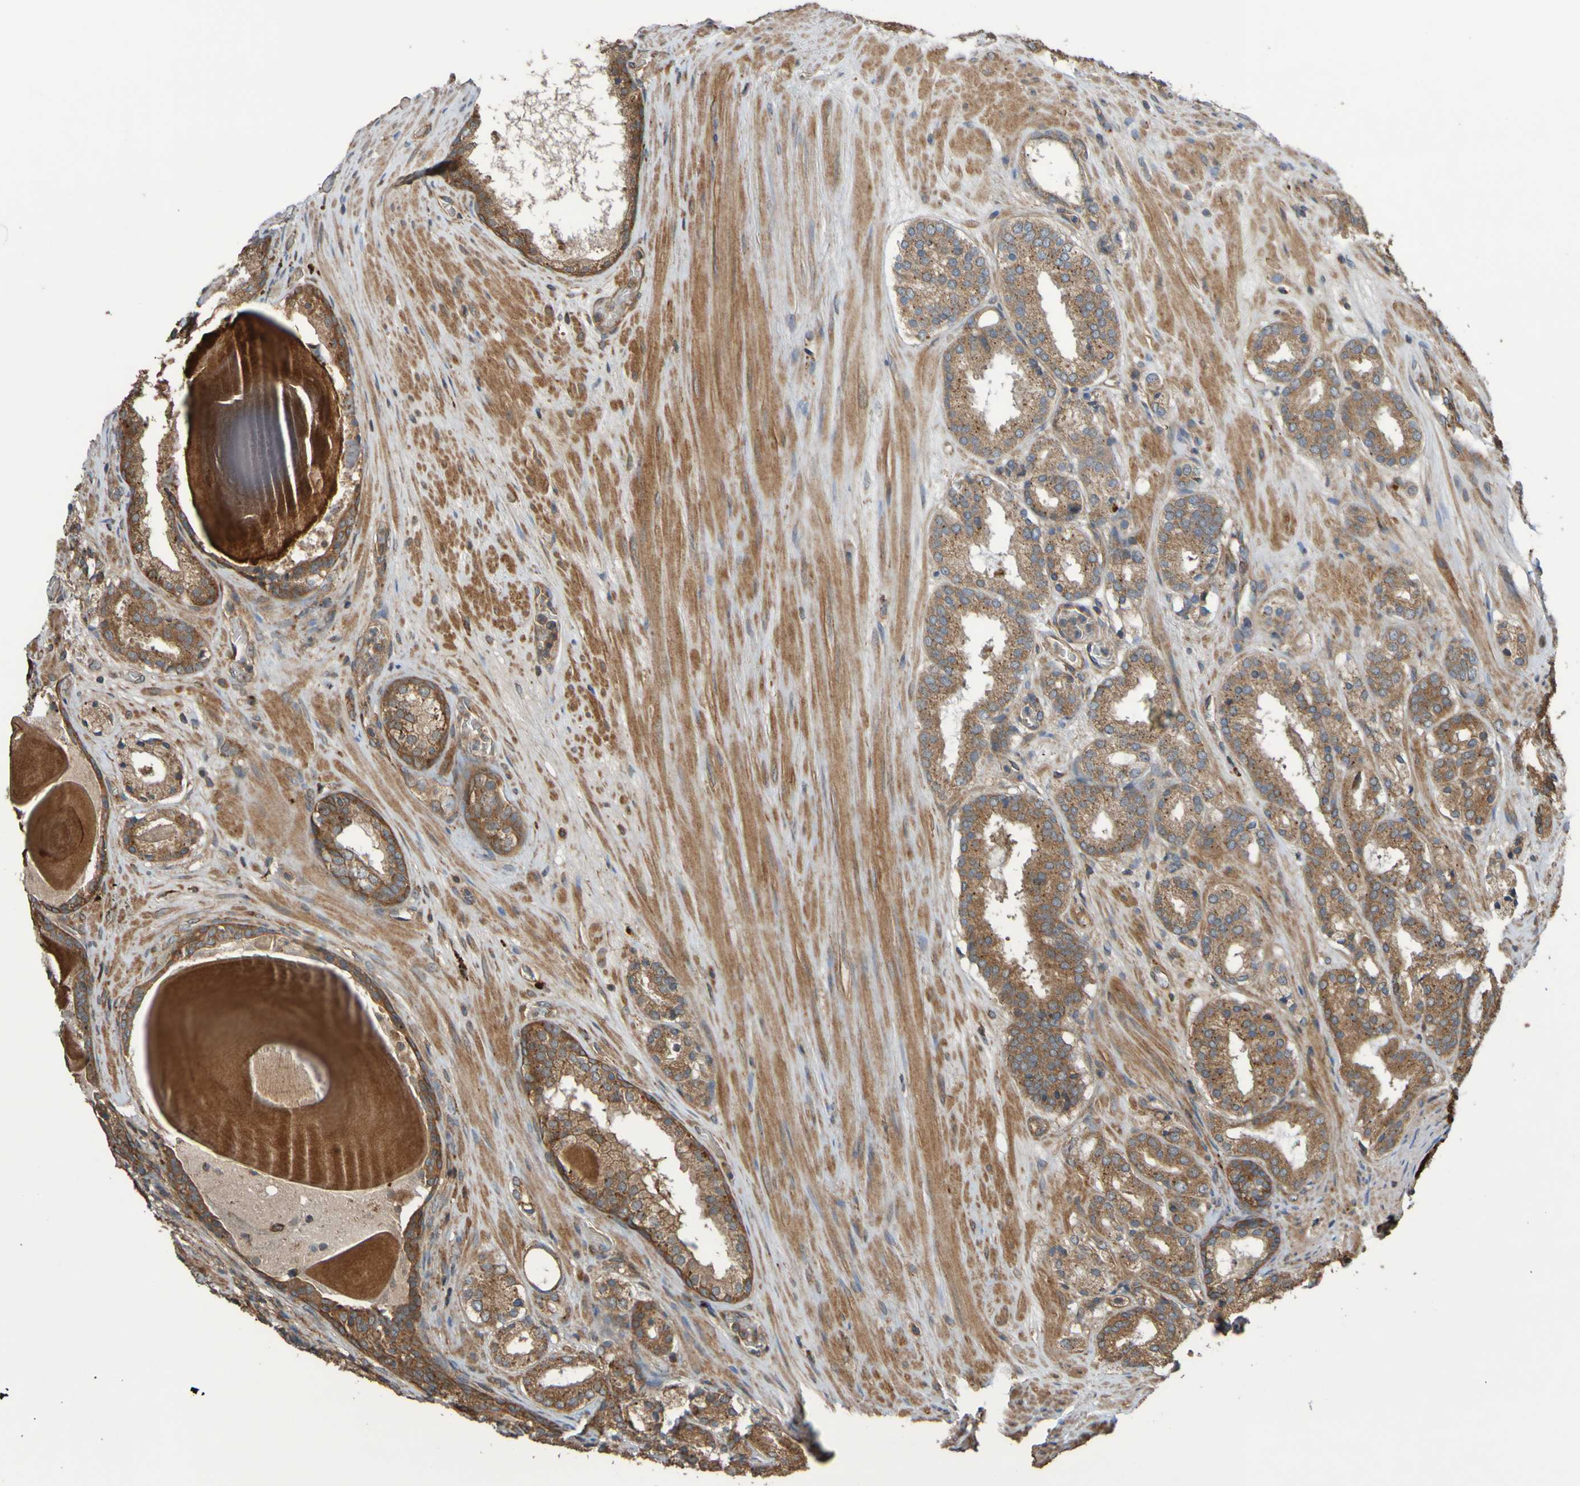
{"staining": {"intensity": "moderate", "quantity": ">75%", "location": "cytoplasmic/membranous"}, "tissue": "prostate cancer", "cell_type": "Tumor cells", "image_type": "cancer", "snomed": [{"axis": "morphology", "description": "Adenocarcinoma, Low grade"}, {"axis": "topography", "description": "Prostate"}], "caption": "DAB immunohistochemical staining of low-grade adenocarcinoma (prostate) demonstrates moderate cytoplasmic/membranous protein expression in approximately >75% of tumor cells.", "gene": "UCN", "patient": {"sex": "male", "age": 69}}